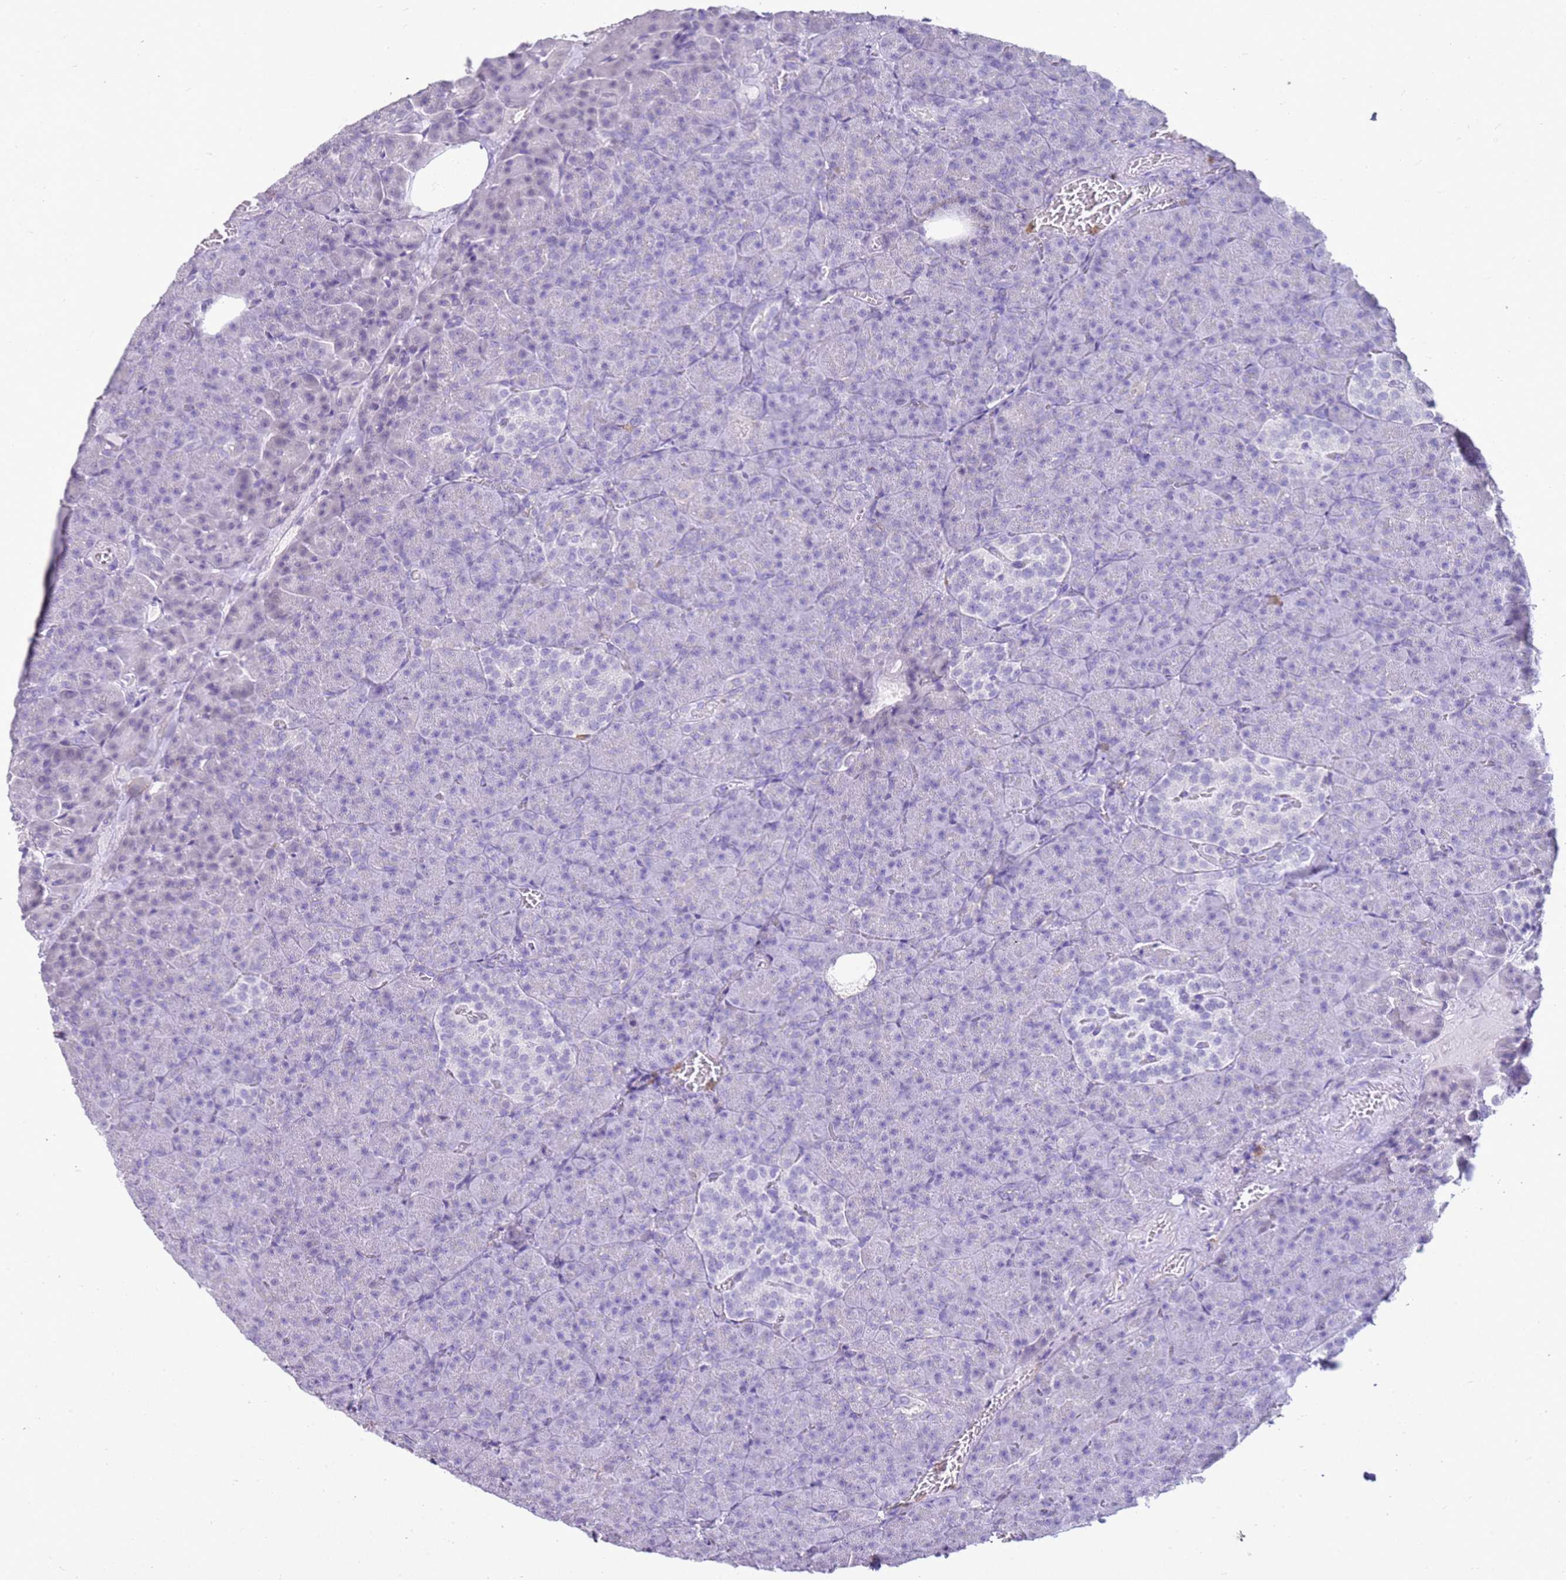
{"staining": {"intensity": "negative", "quantity": "none", "location": "none"}, "tissue": "pancreas", "cell_type": "Exocrine glandular cells", "image_type": "normal", "snomed": [{"axis": "morphology", "description": "Normal tissue, NOS"}, {"axis": "topography", "description": "Pancreas"}], "caption": "High power microscopy image of an IHC micrograph of benign pancreas, revealing no significant staining in exocrine glandular cells.", "gene": "CSTA", "patient": {"sex": "female", "age": 74}}